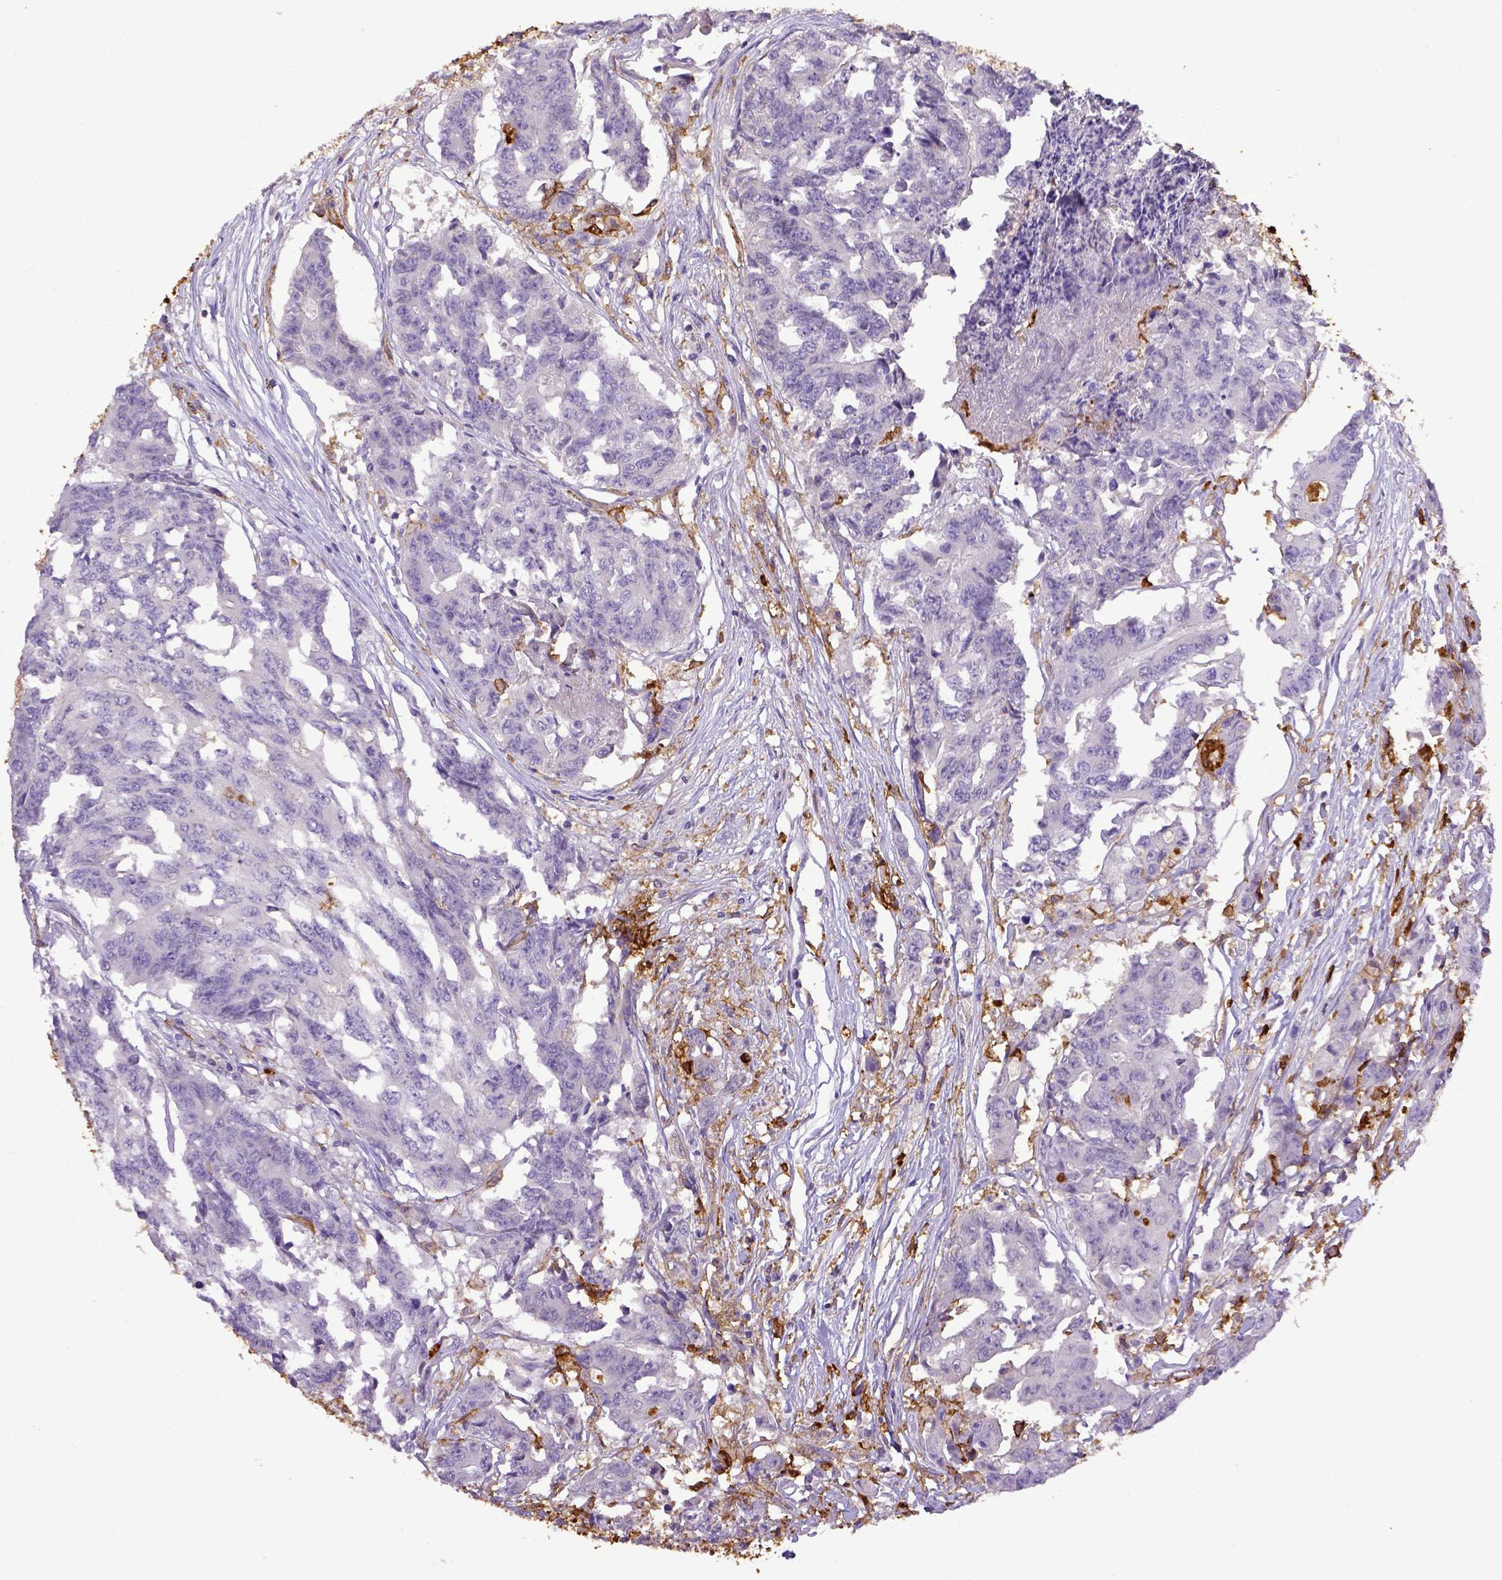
{"staining": {"intensity": "negative", "quantity": "none", "location": "none"}, "tissue": "colorectal cancer", "cell_type": "Tumor cells", "image_type": "cancer", "snomed": [{"axis": "morphology", "description": "Adenocarcinoma, NOS"}, {"axis": "topography", "description": "Rectum"}], "caption": "High magnification brightfield microscopy of colorectal cancer (adenocarcinoma) stained with DAB (brown) and counterstained with hematoxylin (blue): tumor cells show no significant staining.", "gene": "ITGAM", "patient": {"sex": "male", "age": 54}}